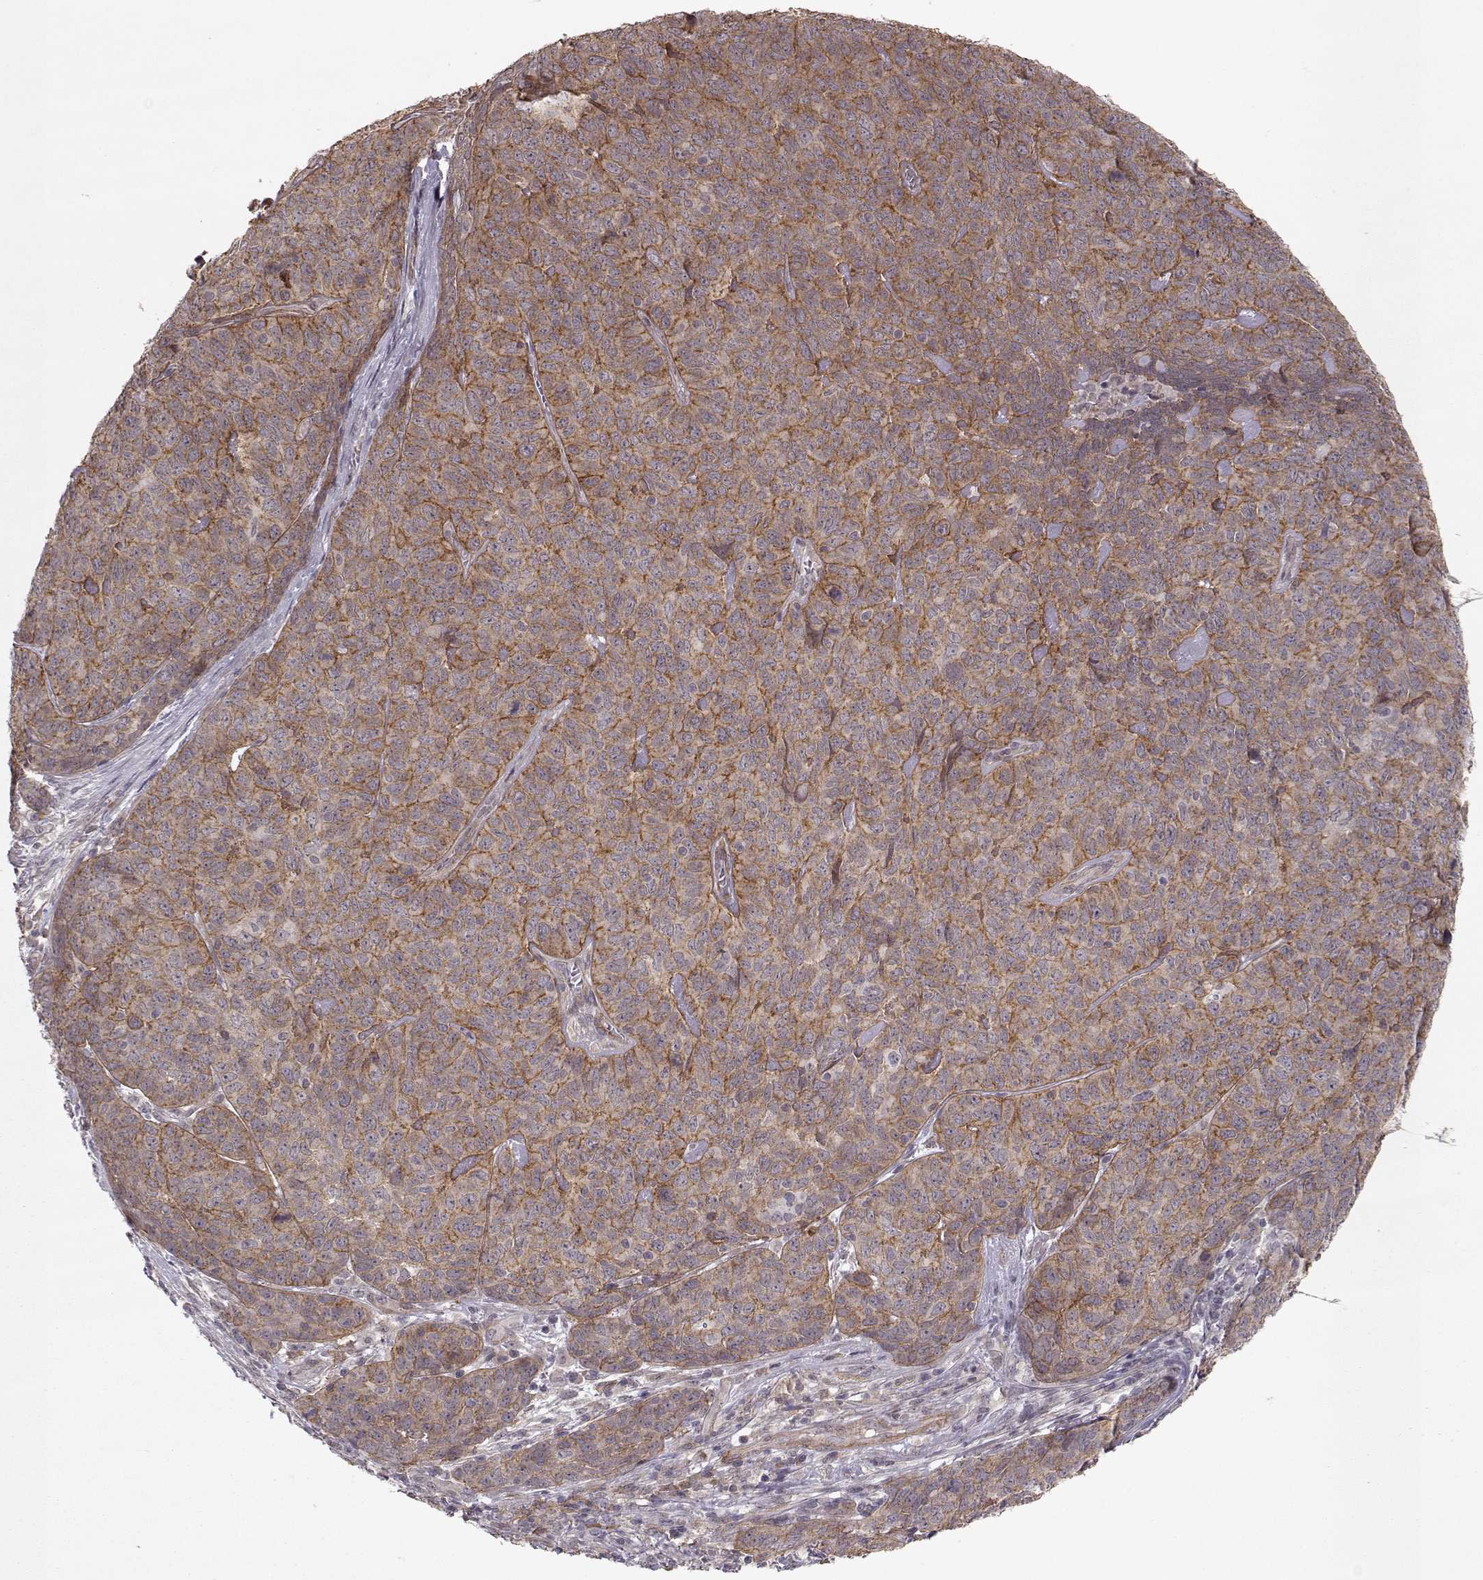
{"staining": {"intensity": "moderate", "quantity": "<25%", "location": "cytoplasmic/membranous"}, "tissue": "skin cancer", "cell_type": "Tumor cells", "image_type": "cancer", "snomed": [{"axis": "morphology", "description": "Squamous cell carcinoma, NOS"}, {"axis": "topography", "description": "Skin"}, {"axis": "topography", "description": "Anal"}], "caption": "Tumor cells show low levels of moderate cytoplasmic/membranous staining in about <25% of cells in skin squamous cell carcinoma. The staining was performed using DAB (3,3'-diaminobenzidine) to visualize the protein expression in brown, while the nuclei were stained in blue with hematoxylin (Magnification: 20x).", "gene": "PLEKHG3", "patient": {"sex": "female", "age": 51}}